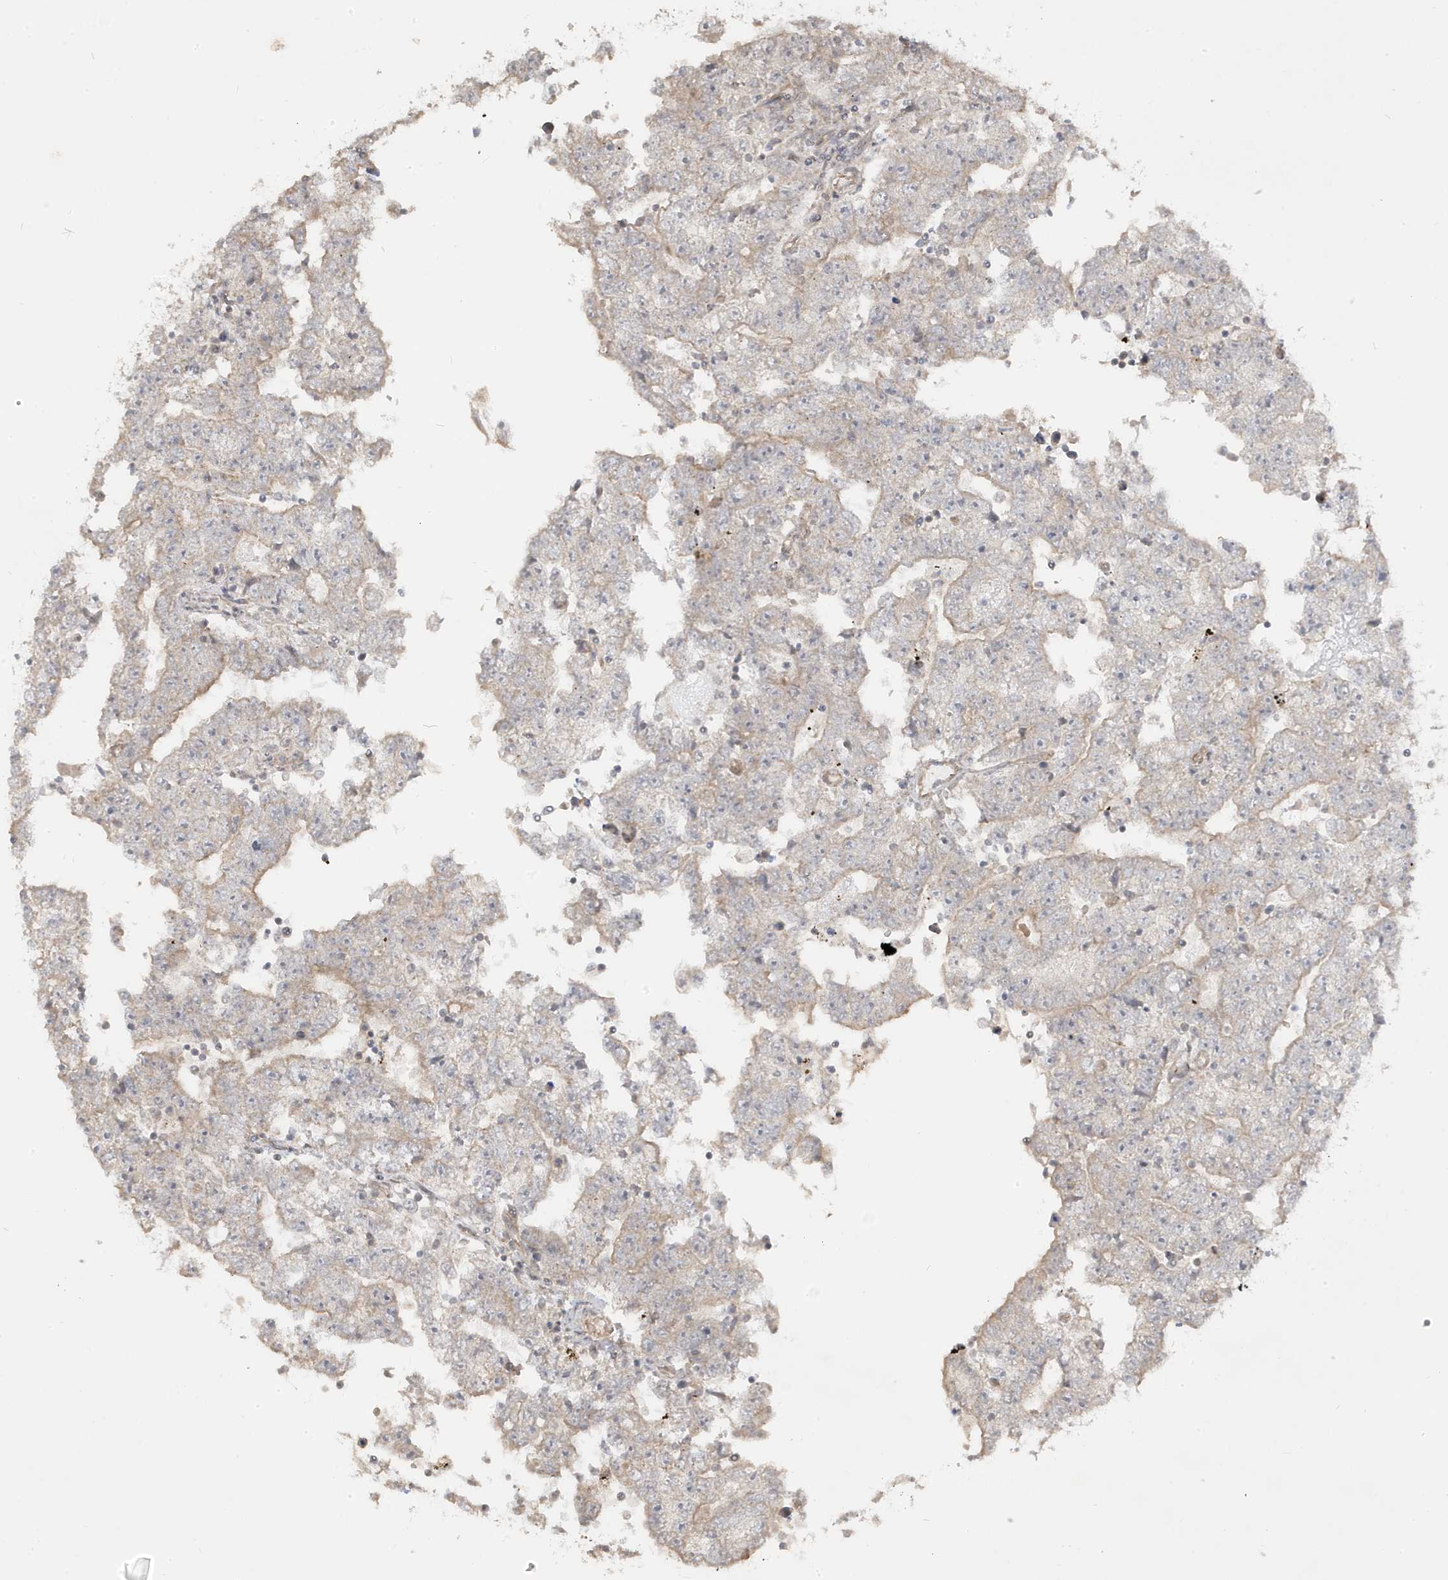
{"staining": {"intensity": "weak", "quantity": "25%-75%", "location": "cytoplasmic/membranous"}, "tissue": "testis cancer", "cell_type": "Tumor cells", "image_type": "cancer", "snomed": [{"axis": "morphology", "description": "Carcinoma, Embryonal, NOS"}, {"axis": "topography", "description": "Testis"}], "caption": "This histopathology image exhibits IHC staining of human testis embryonal carcinoma, with low weak cytoplasmic/membranous positivity in approximately 25%-75% of tumor cells.", "gene": "DNAJC12", "patient": {"sex": "male", "age": 25}}